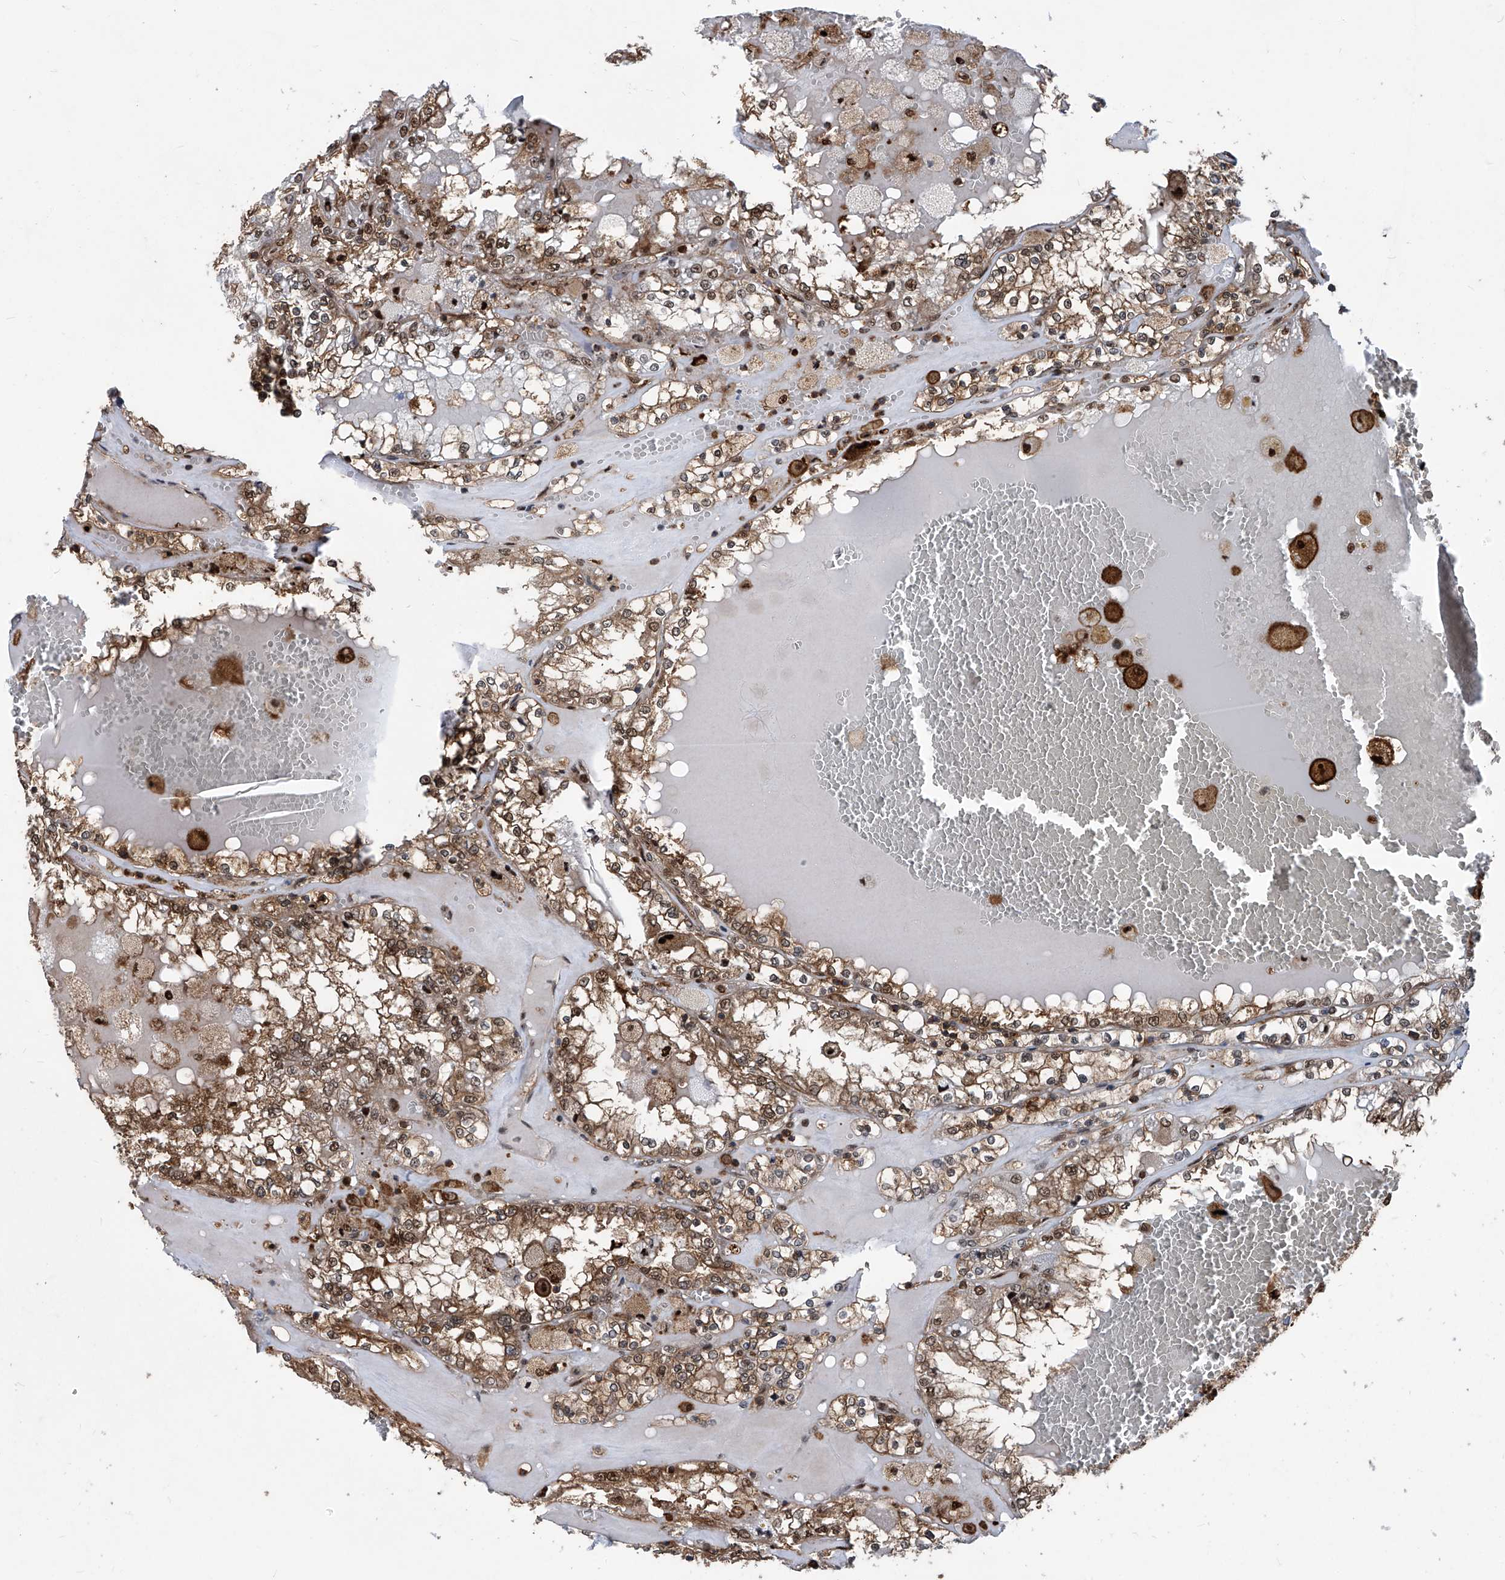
{"staining": {"intensity": "moderate", "quantity": ">75%", "location": "cytoplasmic/membranous,nuclear"}, "tissue": "renal cancer", "cell_type": "Tumor cells", "image_type": "cancer", "snomed": [{"axis": "morphology", "description": "Adenocarcinoma, NOS"}, {"axis": "topography", "description": "Kidney"}], "caption": "About >75% of tumor cells in renal cancer (adenocarcinoma) display moderate cytoplasmic/membranous and nuclear protein expression as visualized by brown immunohistochemical staining.", "gene": "PSMB1", "patient": {"sex": "female", "age": 56}}